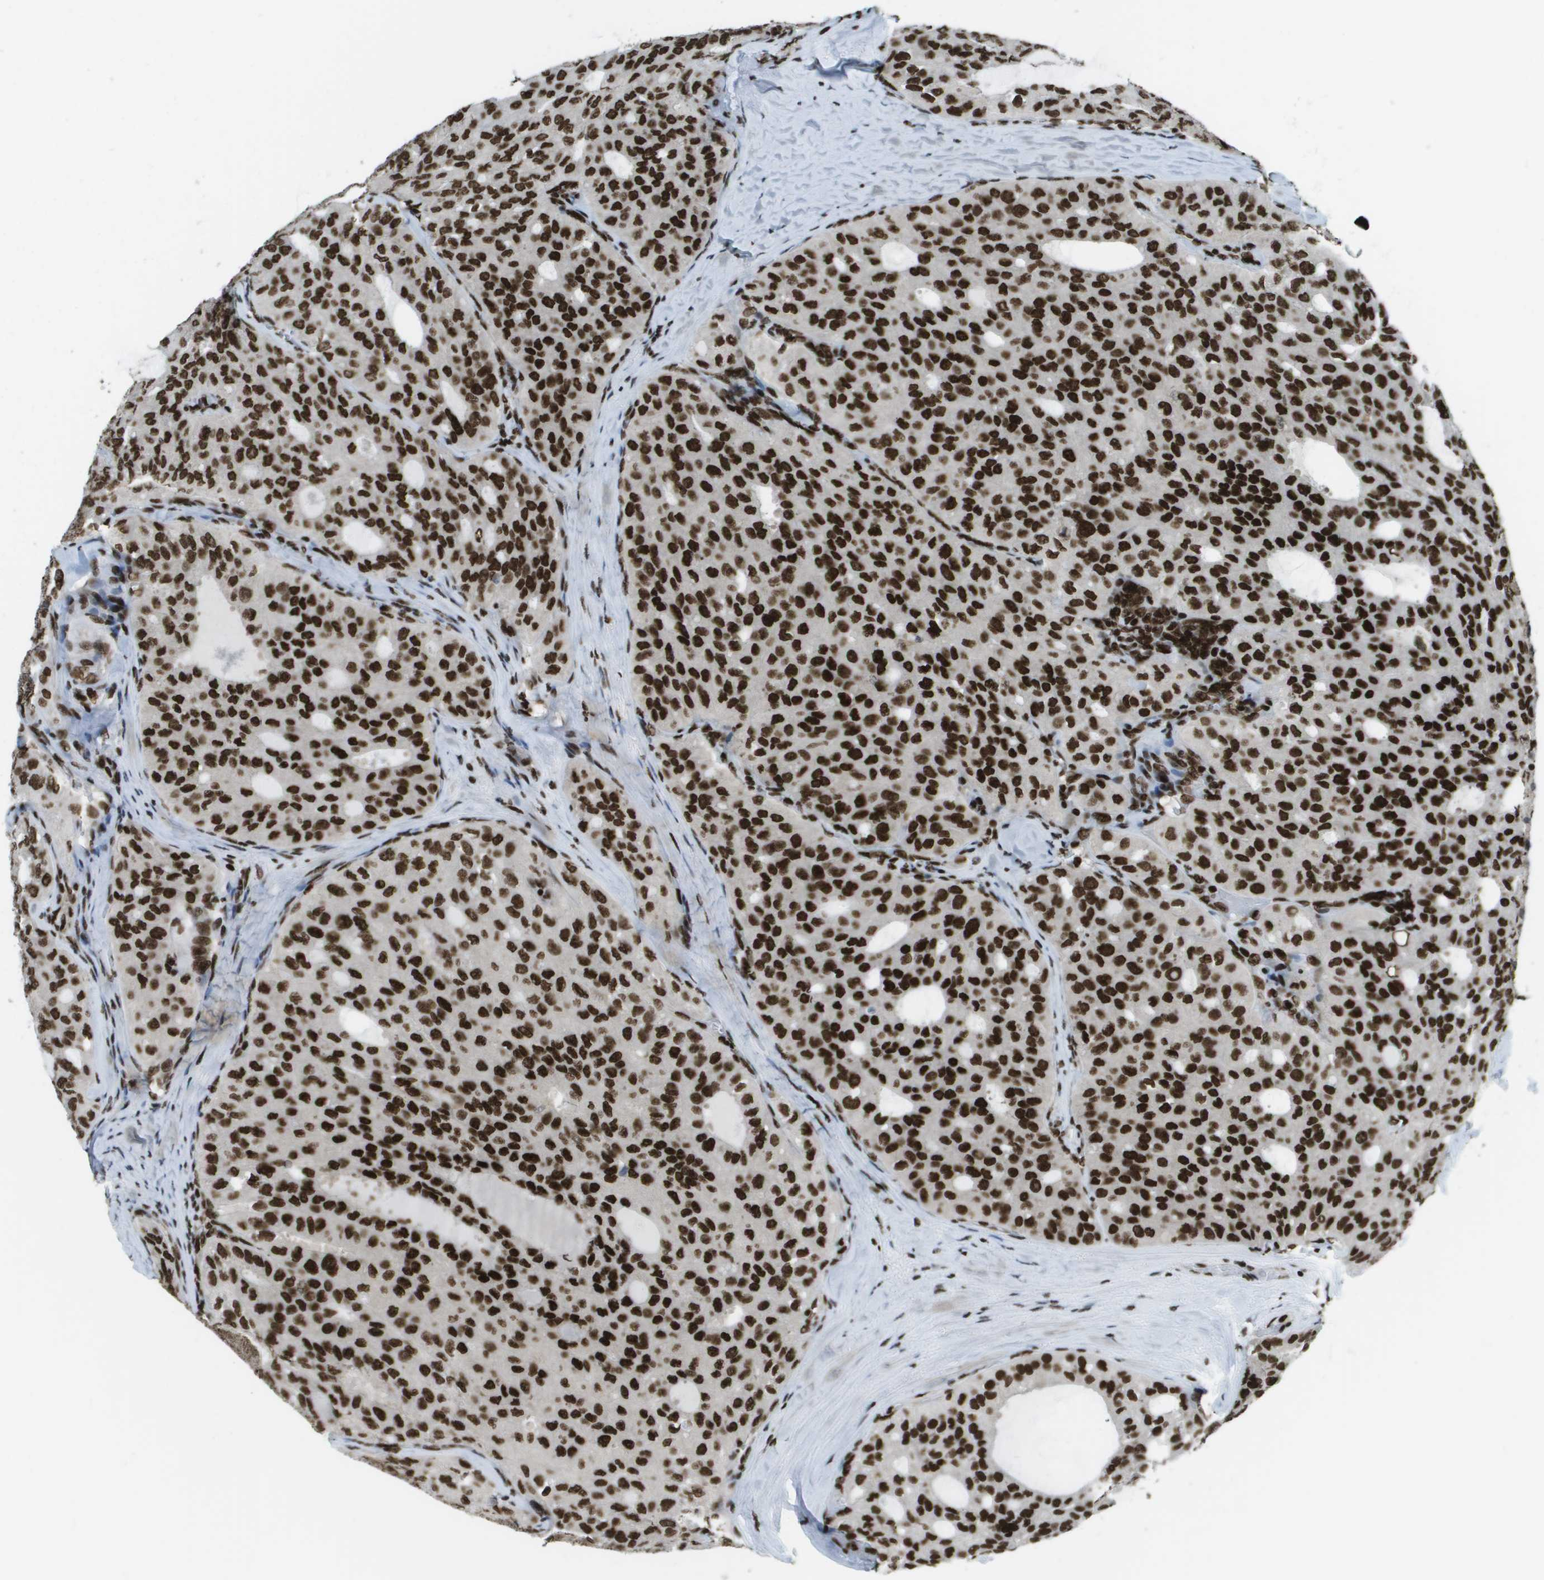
{"staining": {"intensity": "strong", "quantity": ">75%", "location": "nuclear"}, "tissue": "thyroid cancer", "cell_type": "Tumor cells", "image_type": "cancer", "snomed": [{"axis": "morphology", "description": "Follicular adenoma carcinoma, NOS"}, {"axis": "topography", "description": "Thyroid gland"}], "caption": "This is a micrograph of immunohistochemistry (IHC) staining of thyroid cancer (follicular adenoma carcinoma), which shows strong staining in the nuclear of tumor cells.", "gene": "GLYR1", "patient": {"sex": "male", "age": 75}}